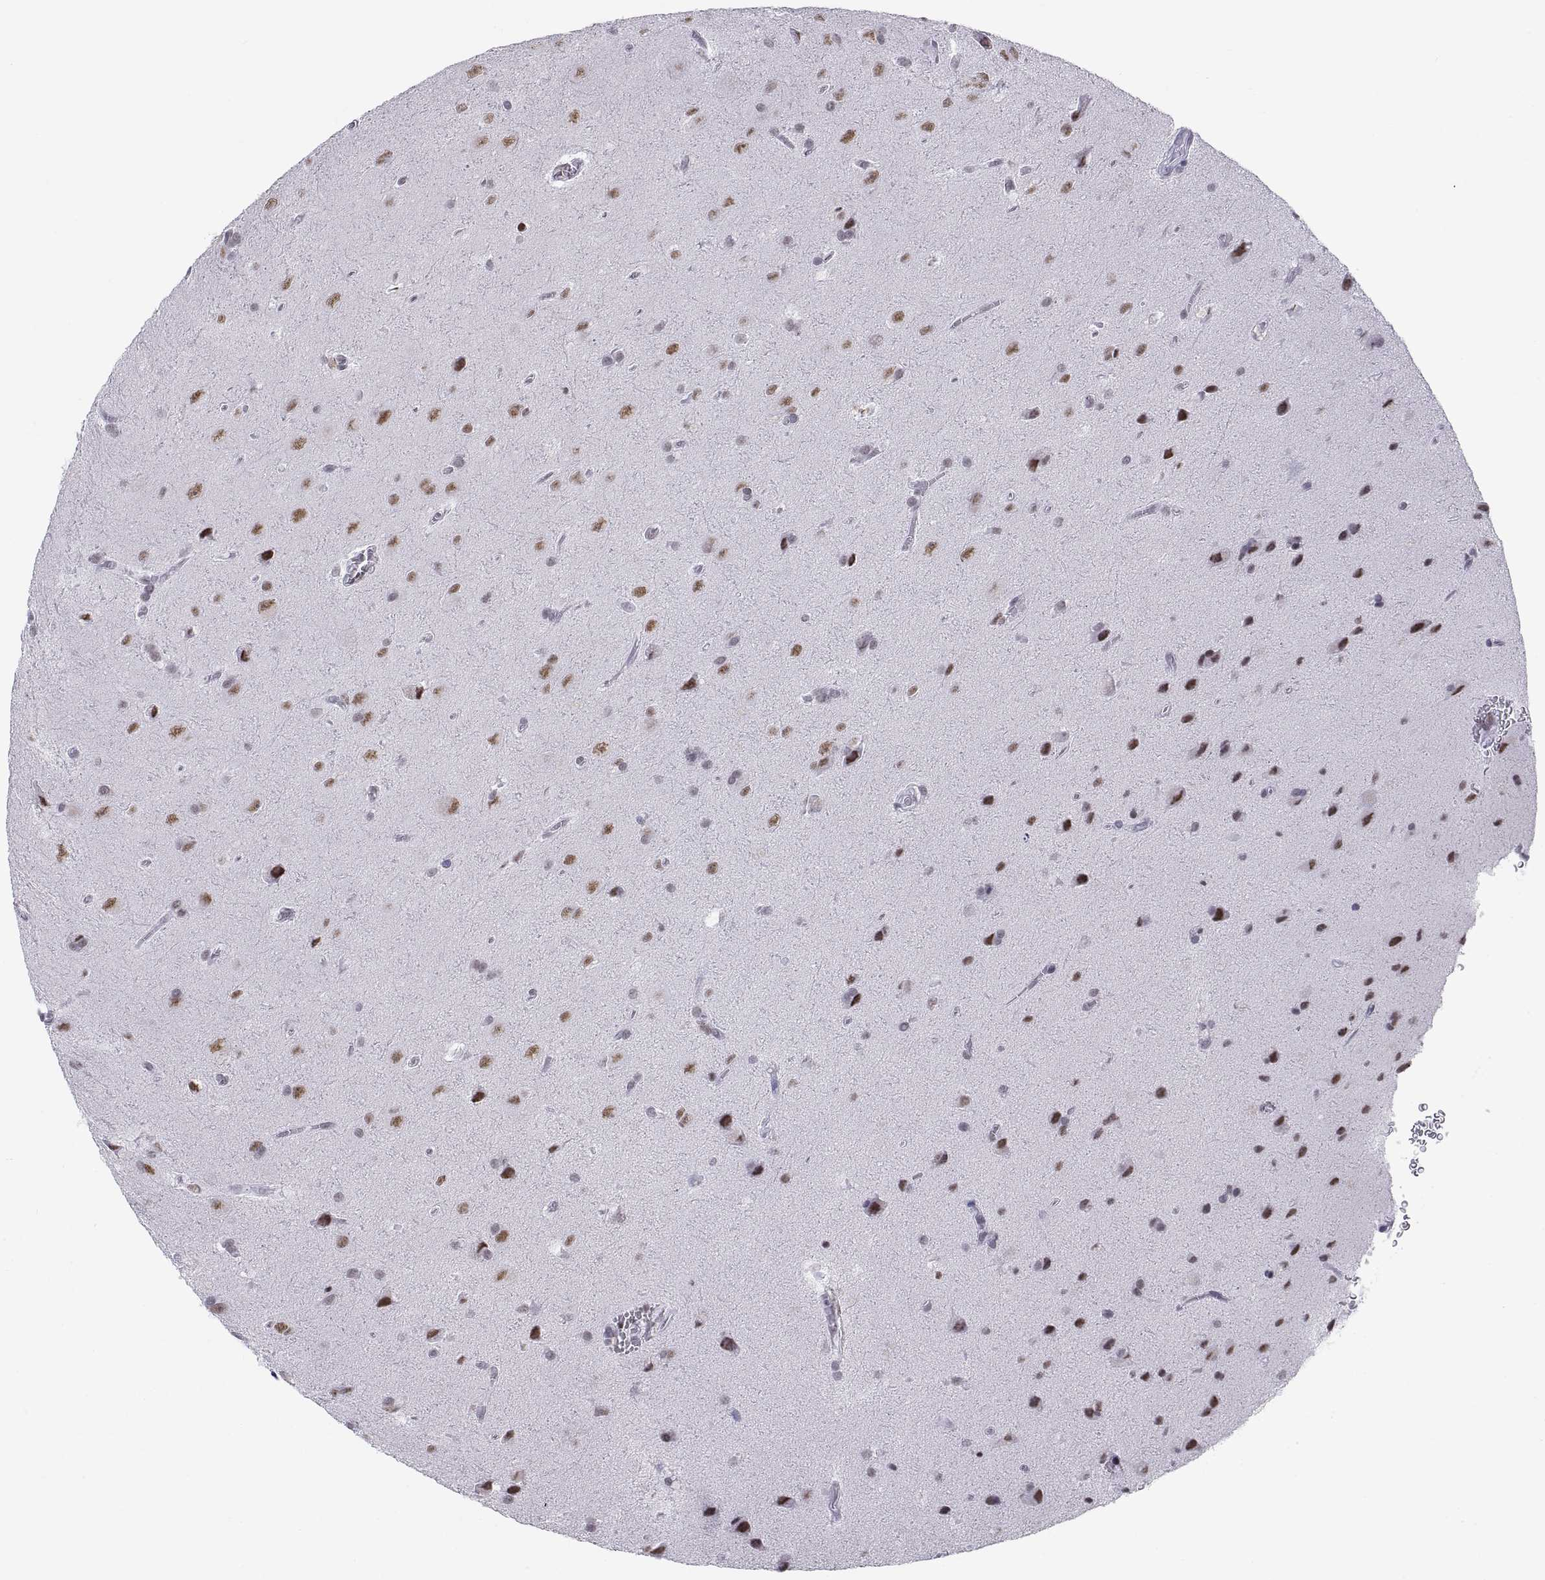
{"staining": {"intensity": "negative", "quantity": "none", "location": "none"}, "tissue": "glioma", "cell_type": "Tumor cells", "image_type": "cancer", "snomed": [{"axis": "morphology", "description": "Glioma, malignant, Low grade"}, {"axis": "topography", "description": "Brain"}], "caption": "Immunohistochemistry (IHC) of glioma reveals no staining in tumor cells.", "gene": "NEUROD6", "patient": {"sex": "male", "age": 58}}